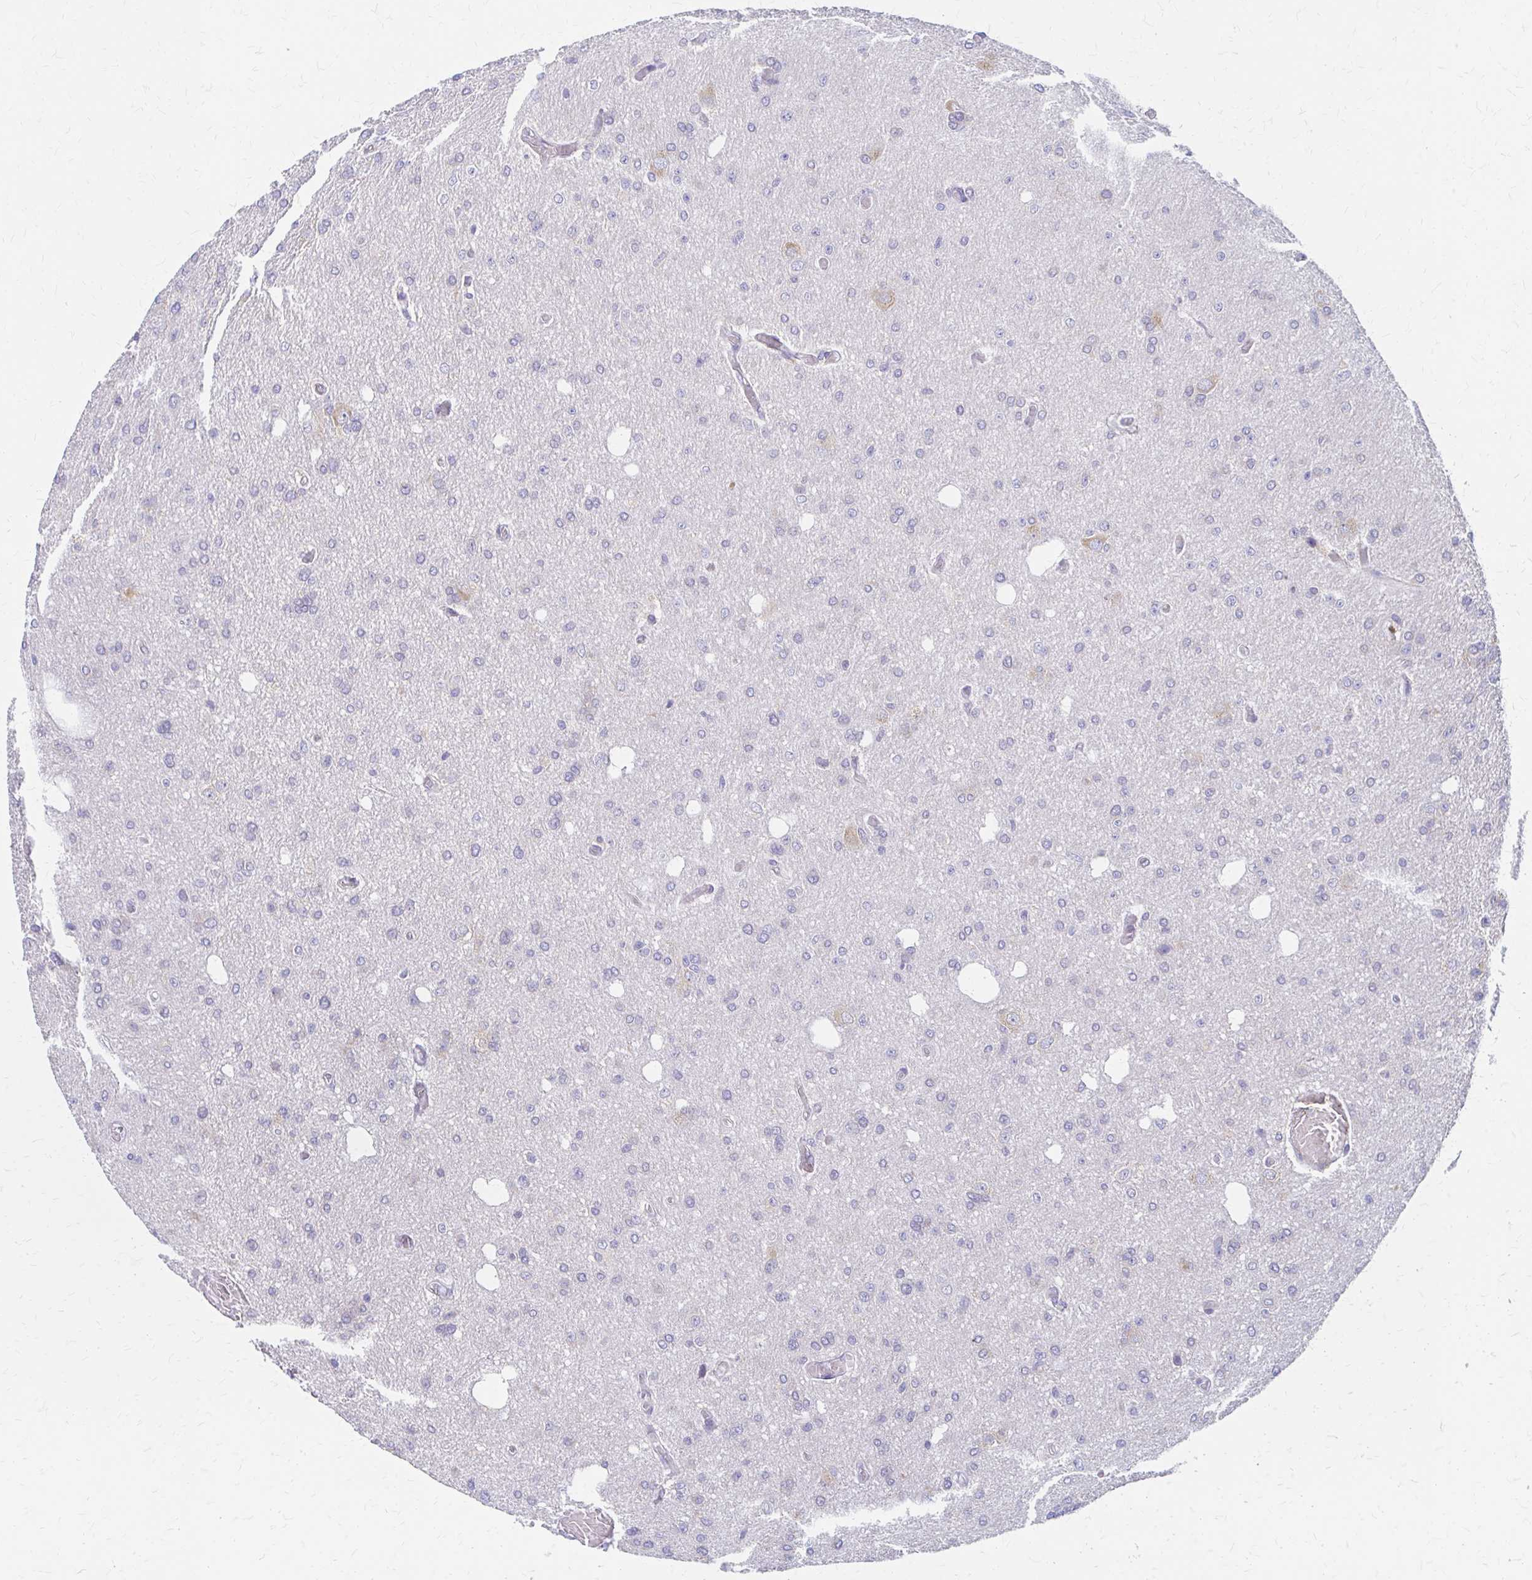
{"staining": {"intensity": "negative", "quantity": "none", "location": "none"}, "tissue": "glioma", "cell_type": "Tumor cells", "image_type": "cancer", "snomed": [{"axis": "morphology", "description": "Glioma, malignant, Low grade"}, {"axis": "topography", "description": "Brain"}], "caption": "Tumor cells are negative for brown protein staining in glioma.", "gene": "RPL27A", "patient": {"sex": "male", "age": 26}}